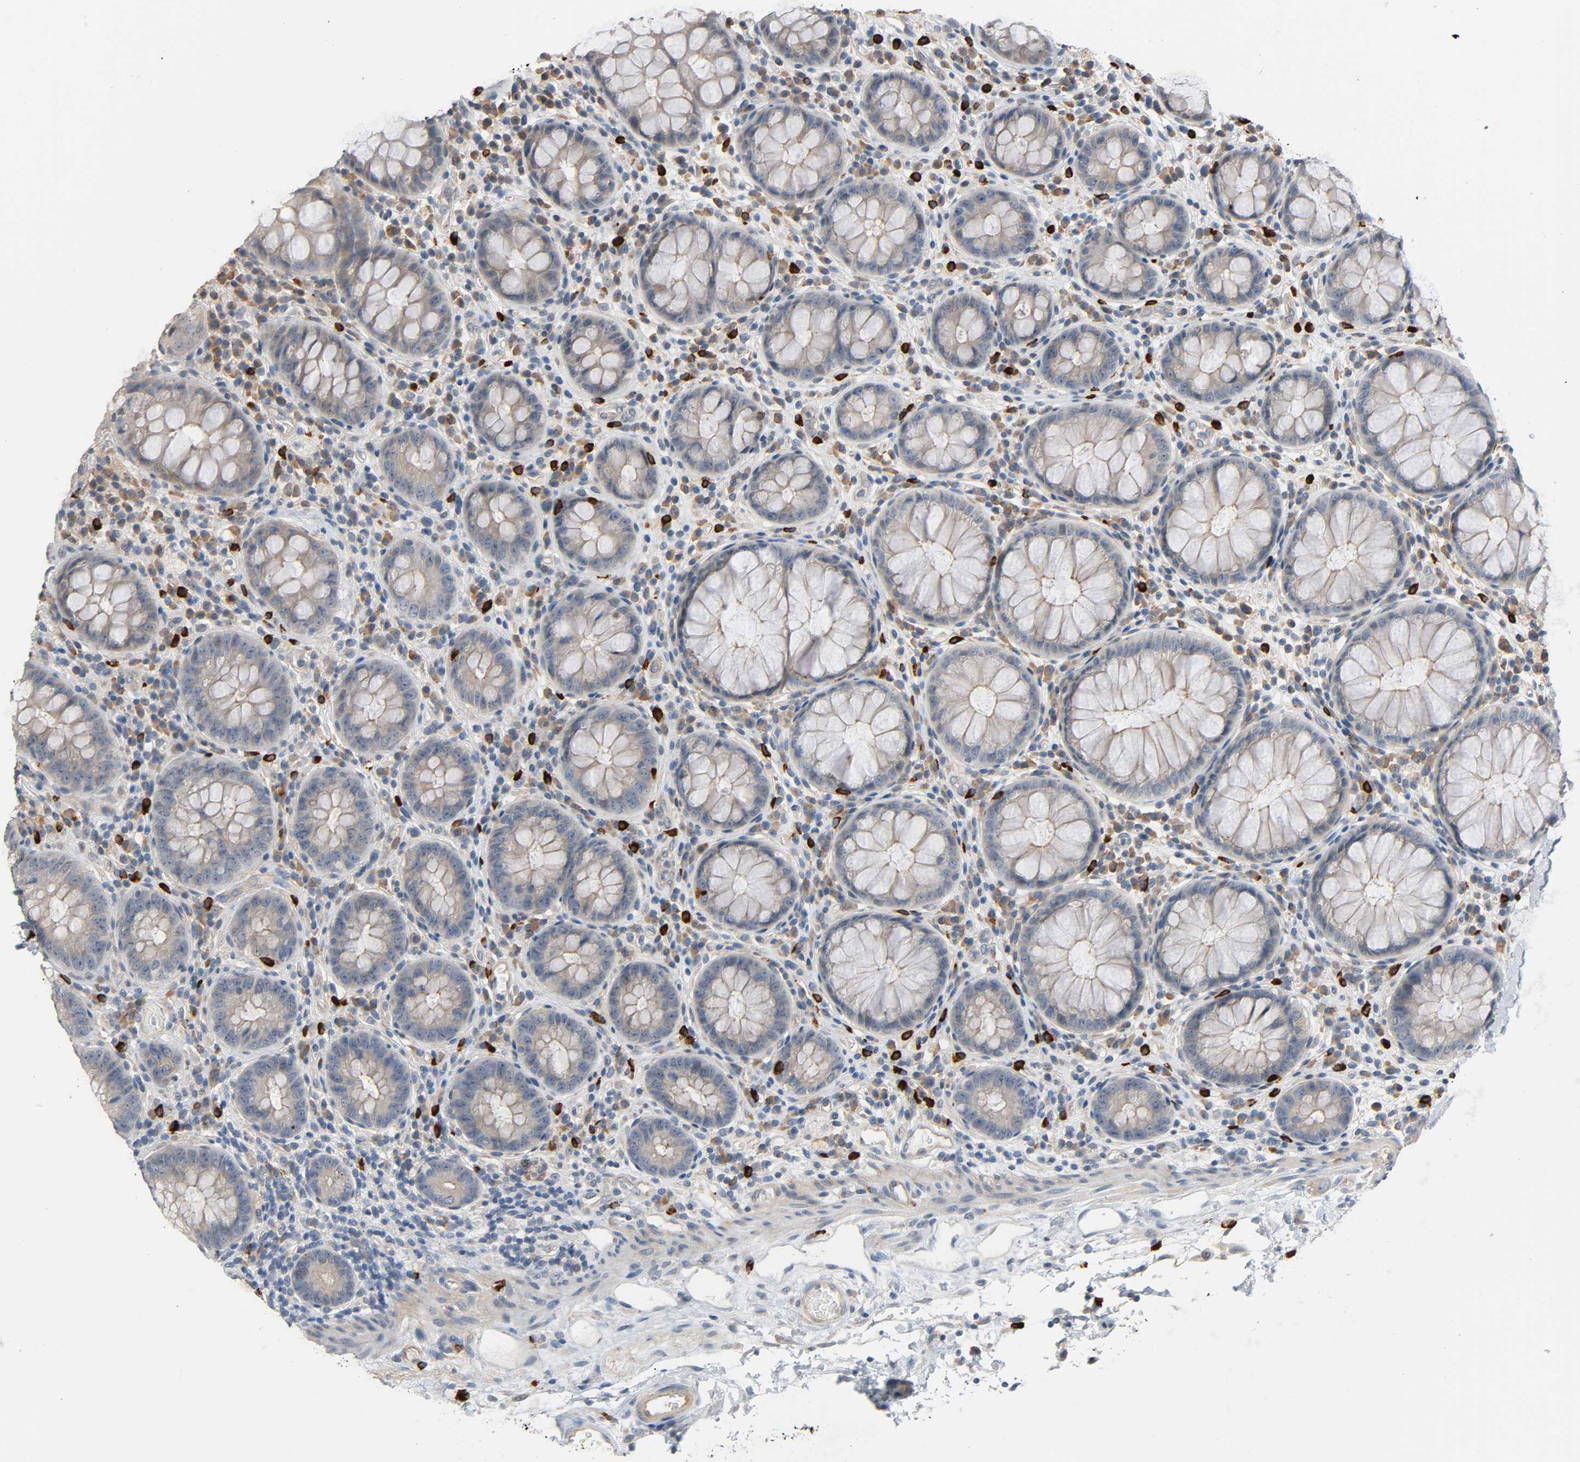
{"staining": {"intensity": "negative", "quantity": "none", "location": "none"}, "tissue": "colon", "cell_type": "Endothelial cells", "image_type": "normal", "snomed": [{"axis": "morphology", "description": "Normal tissue, NOS"}, {"axis": "topography", "description": "Colon"}], "caption": "Immunohistochemical staining of unremarkable human colon reveals no significant staining in endothelial cells. Brightfield microscopy of immunohistochemistry stained with DAB (3,3'-diaminobenzidine) (brown) and hematoxylin (blue), captured at high magnification.", "gene": "LIMCH1", "patient": {"sex": "female", "age": 46}}